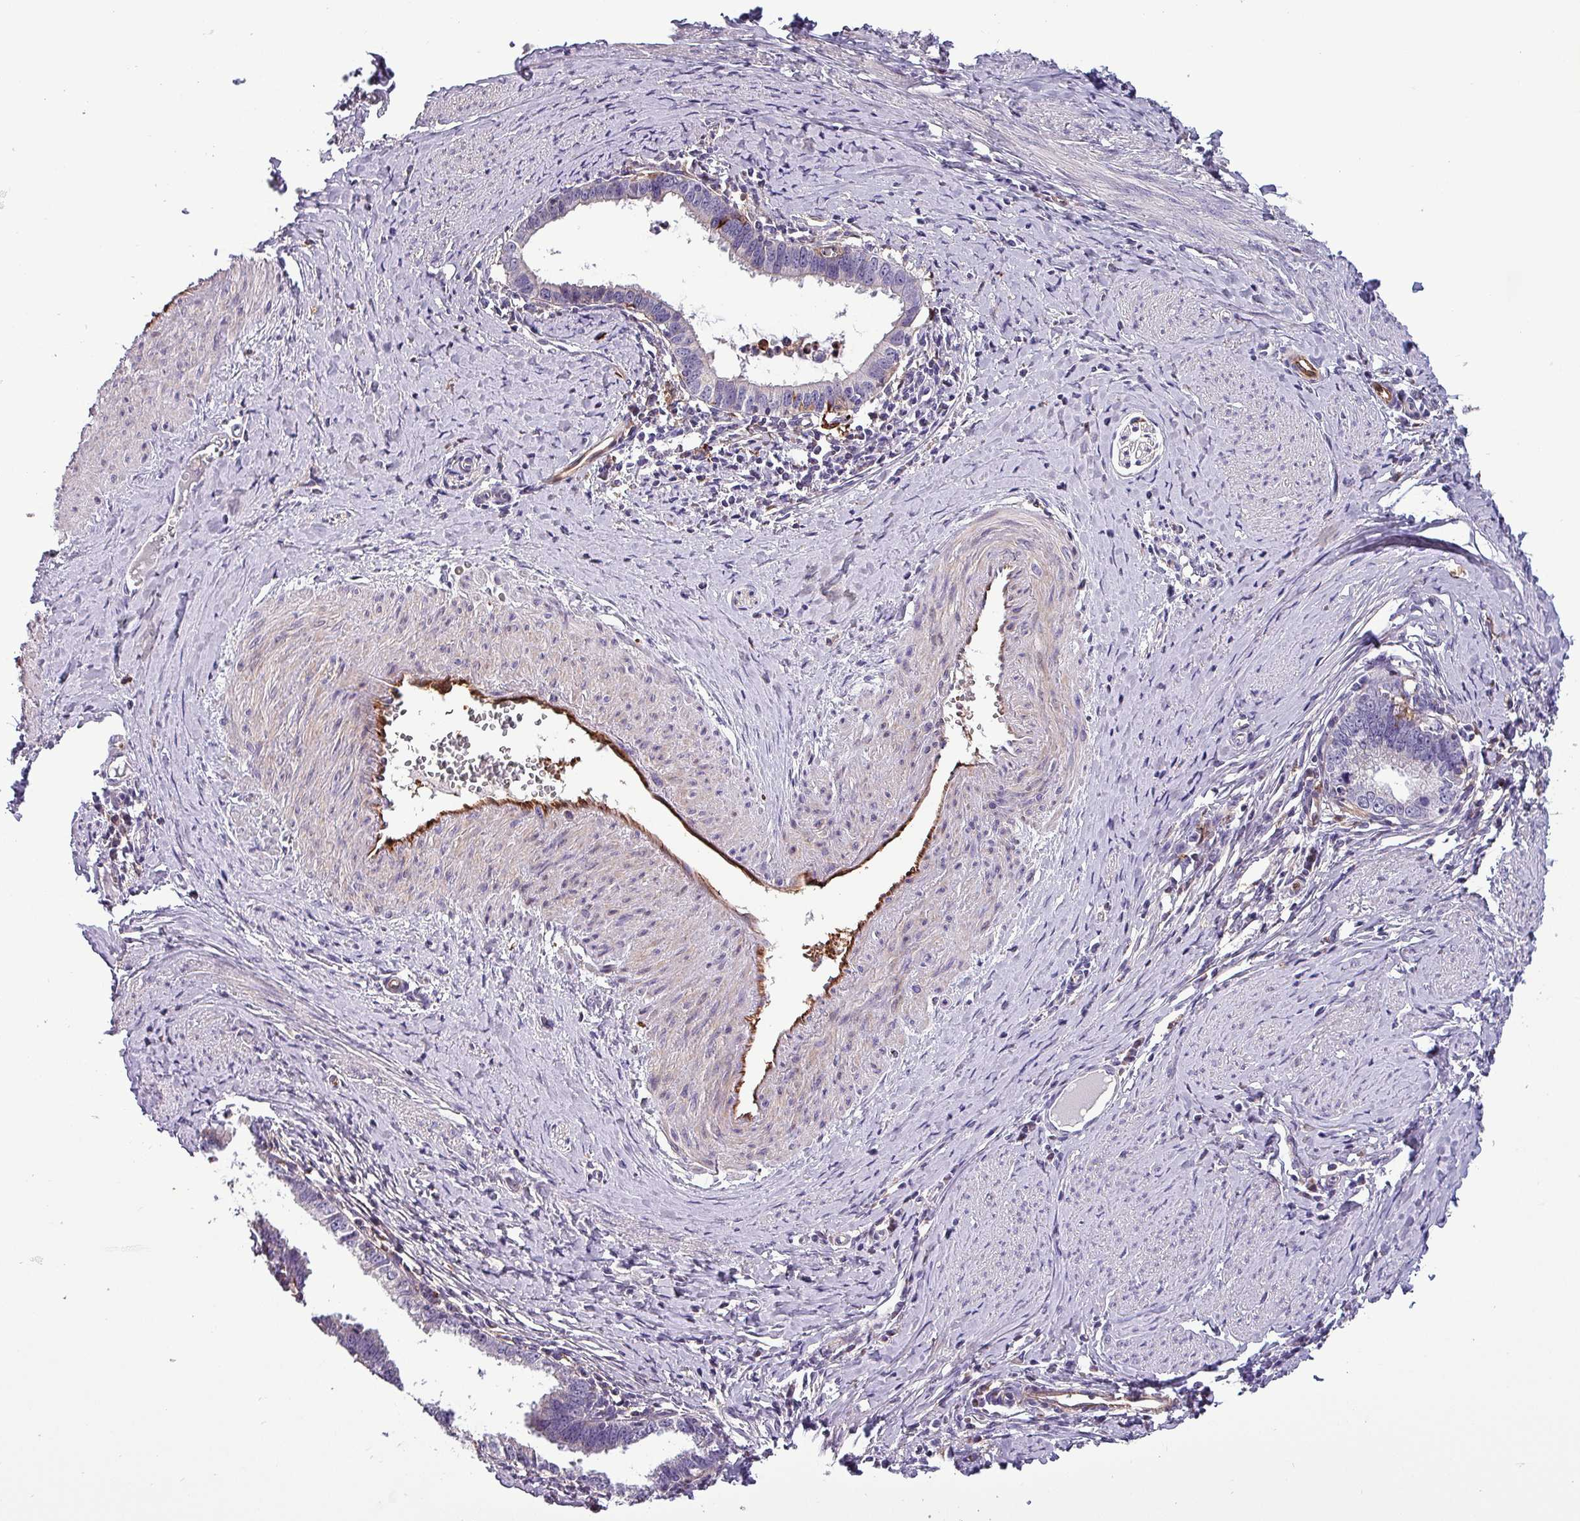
{"staining": {"intensity": "negative", "quantity": "none", "location": "none"}, "tissue": "cervical cancer", "cell_type": "Tumor cells", "image_type": "cancer", "snomed": [{"axis": "morphology", "description": "Adenocarcinoma, NOS"}, {"axis": "topography", "description": "Cervix"}], "caption": "This photomicrograph is of adenocarcinoma (cervical) stained with immunohistochemistry to label a protein in brown with the nuclei are counter-stained blue. There is no expression in tumor cells.", "gene": "SCIN", "patient": {"sex": "female", "age": 36}}